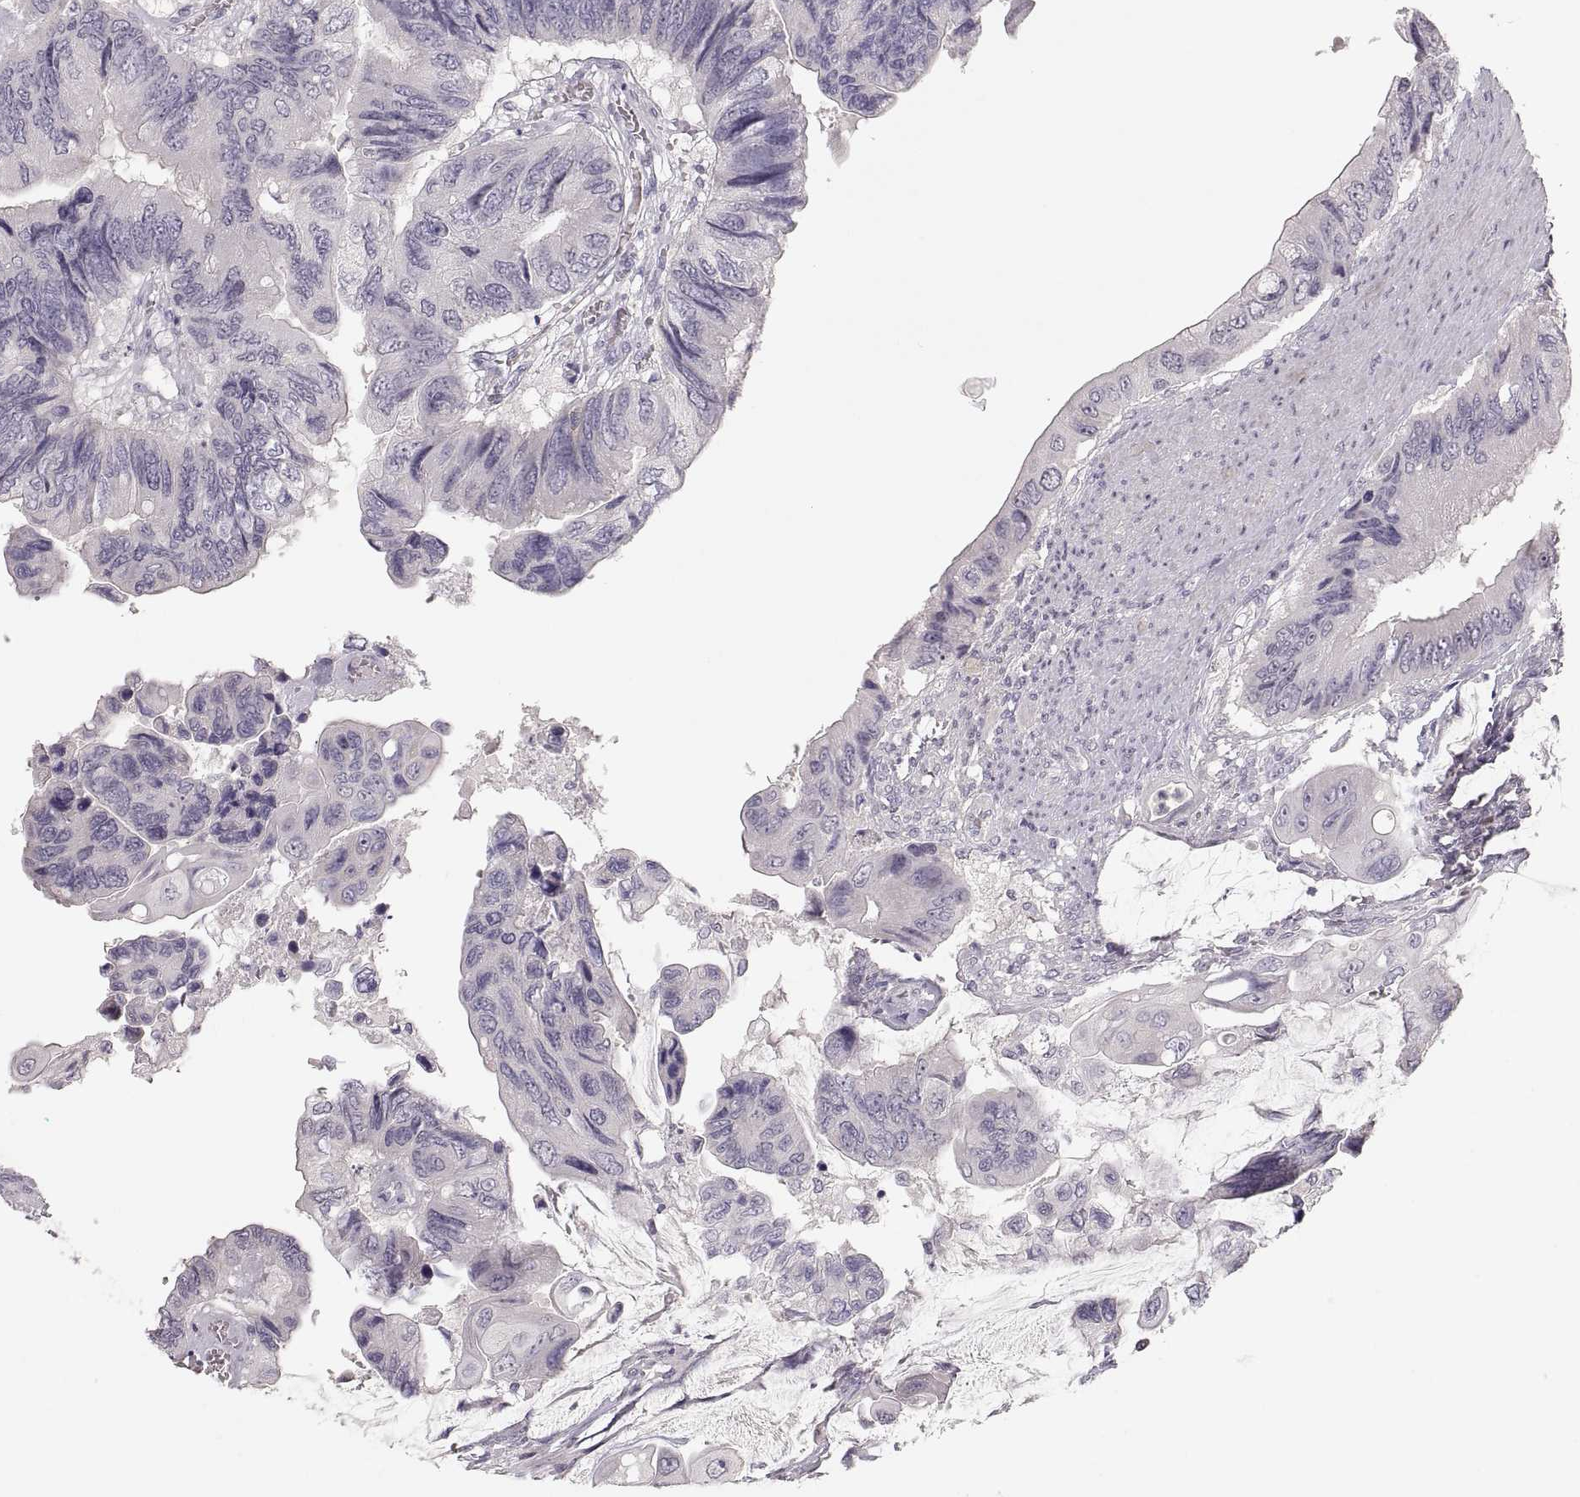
{"staining": {"intensity": "negative", "quantity": "none", "location": "none"}, "tissue": "colorectal cancer", "cell_type": "Tumor cells", "image_type": "cancer", "snomed": [{"axis": "morphology", "description": "Adenocarcinoma, NOS"}, {"axis": "topography", "description": "Rectum"}], "caption": "Histopathology image shows no significant protein expression in tumor cells of colorectal cancer.", "gene": "PCSK2", "patient": {"sex": "male", "age": 63}}